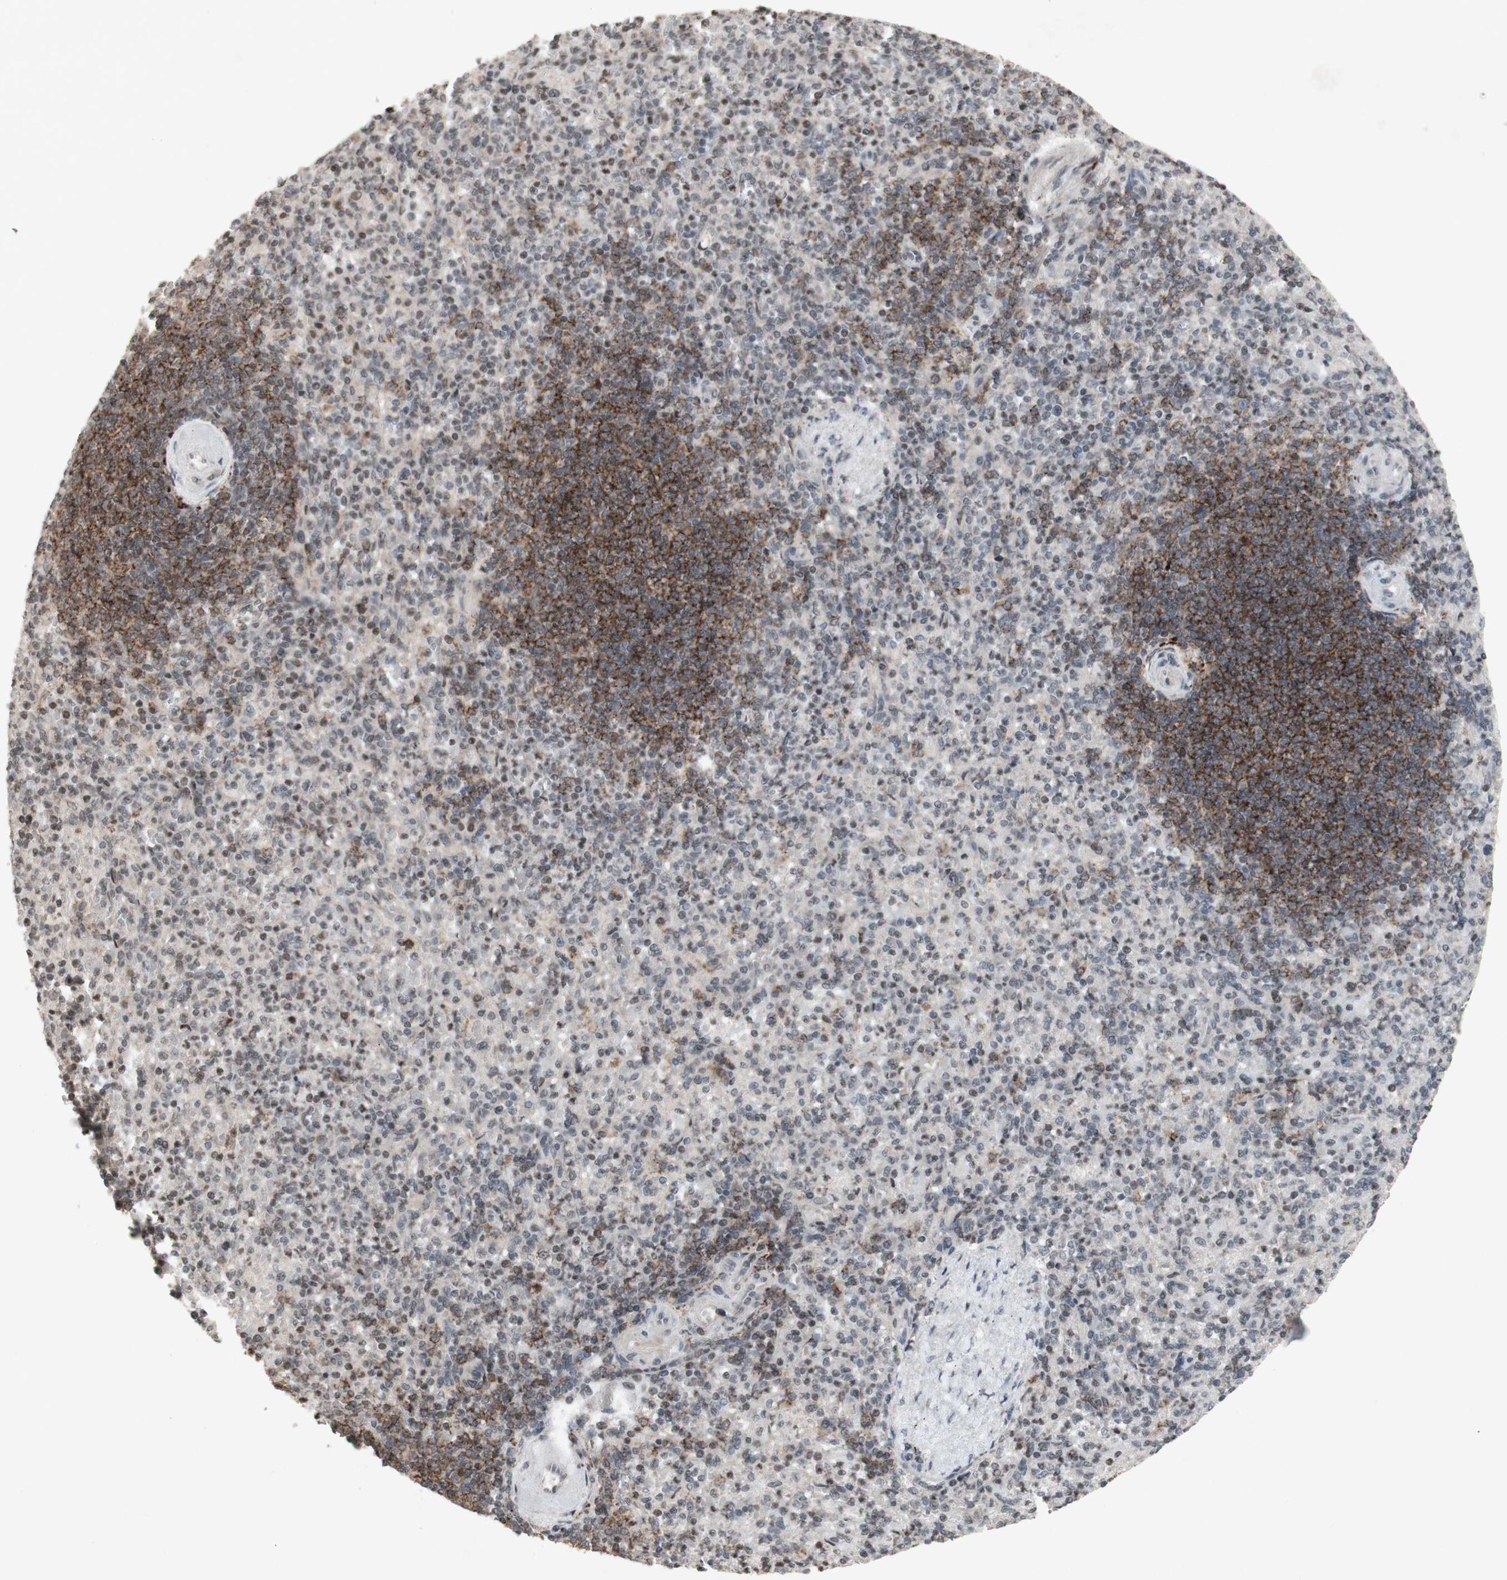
{"staining": {"intensity": "weak", "quantity": ">75%", "location": "cytoplasmic/membranous,nuclear"}, "tissue": "spleen", "cell_type": "Cells in red pulp", "image_type": "normal", "snomed": [{"axis": "morphology", "description": "Normal tissue, NOS"}, {"axis": "topography", "description": "Spleen"}], "caption": "Weak cytoplasmic/membranous,nuclear positivity is present in about >75% of cells in red pulp in benign spleen. Using DAB (3,3'-diaminobenzidine) (brown) and hematoxylin (blue) stains, captured at high magnification using brightfield microscopy.", "gene": "PLXNA1", "patient": {"sex": "female", "age": 74}}